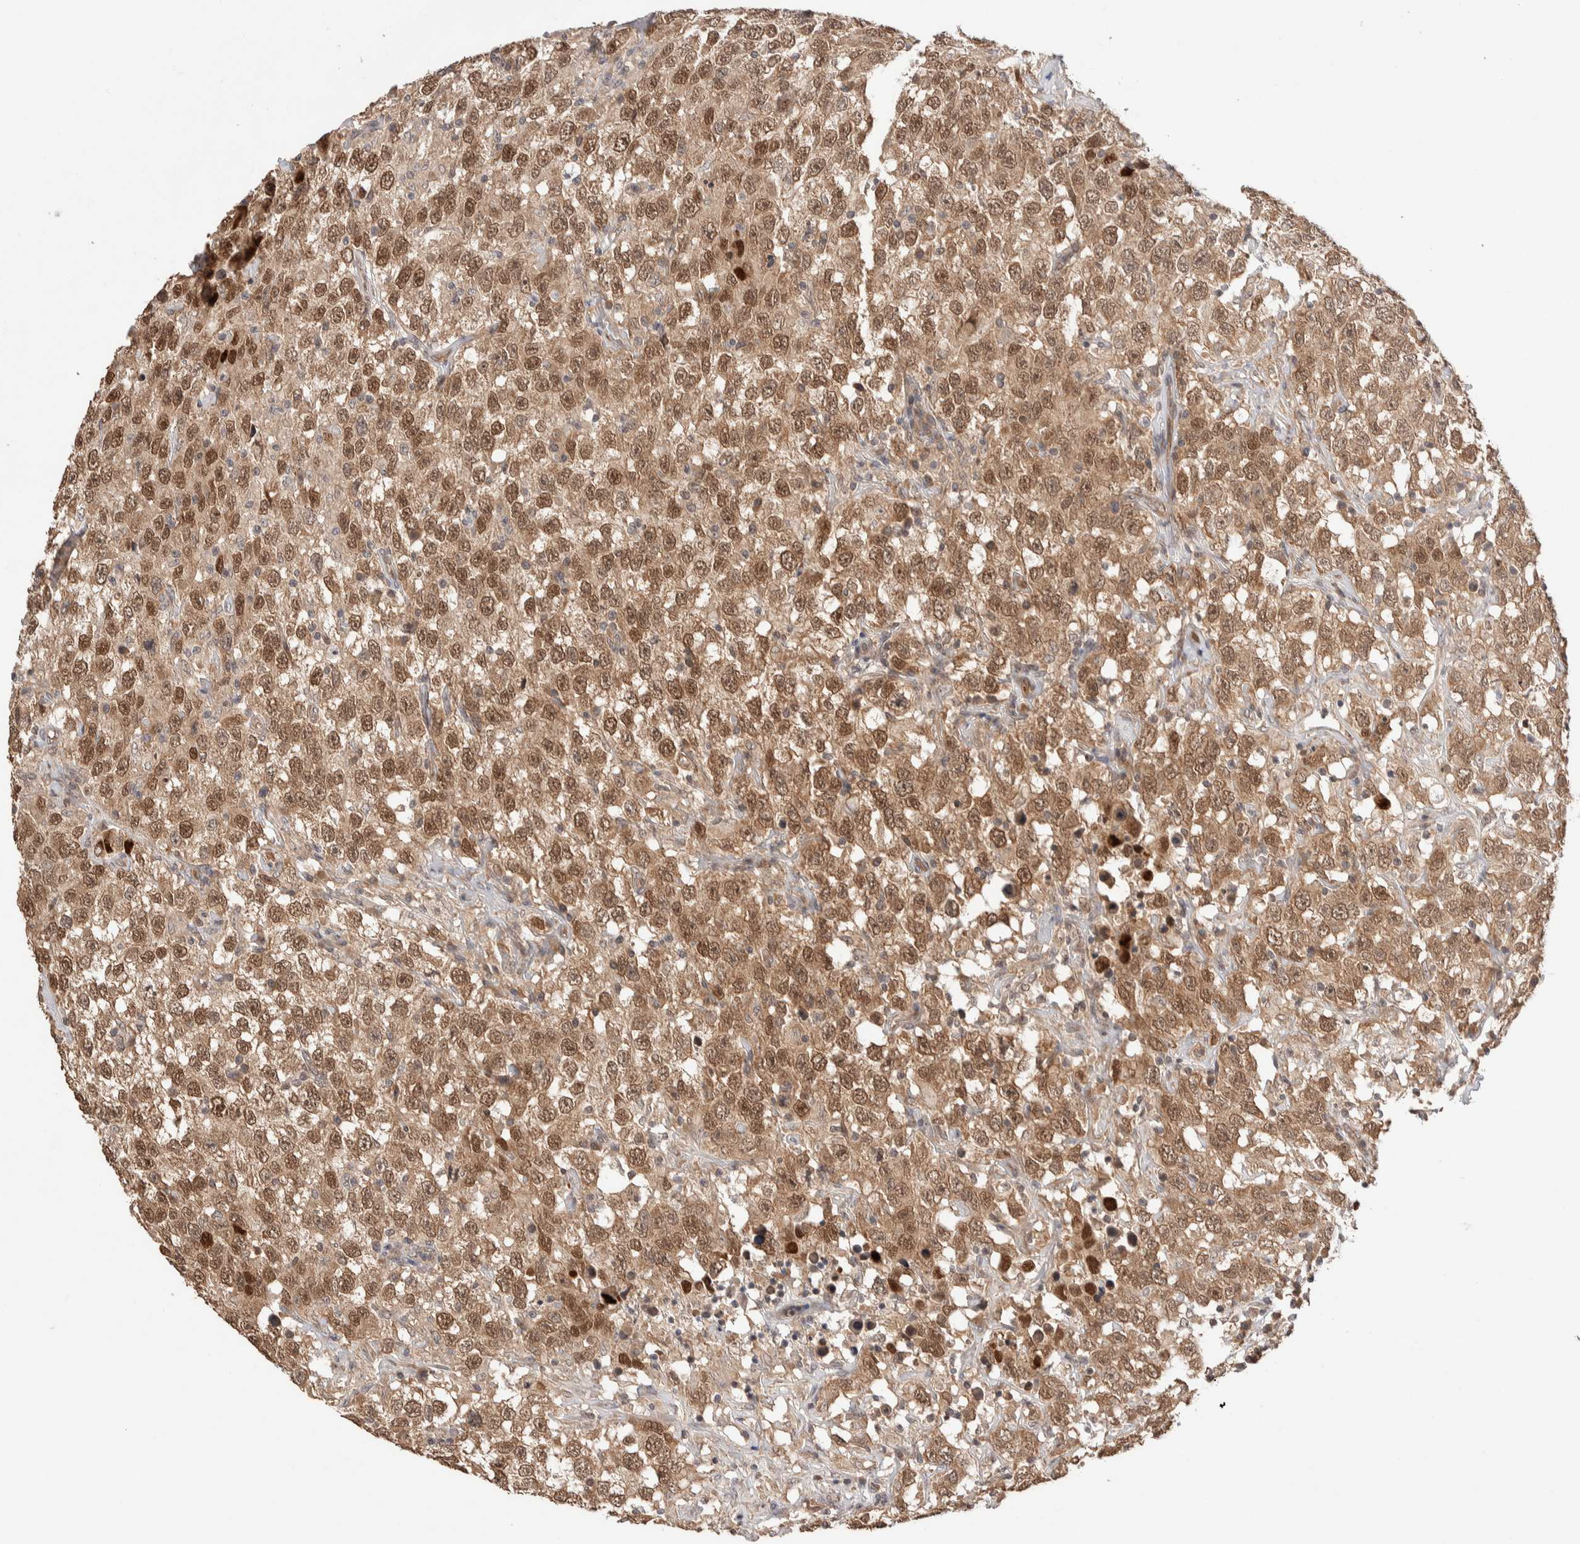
{"staining": {"intensity": "moderate", "quantity": ">75%", "location": "cytoplasmic/membranous,nuclear"}, "tissue": "testis cancer", "cell_type": "Tumor cells", "image_type": "cancer", "snomed": [{"axis": "morphology", "description": "Seminoma, NOS"}, {"axis": "topography", "description": "Testis"}], "caption": "Testis seminoma tissue exhibits moderate cytoplasmic/membranous and nuclear expression in approximately >75% of tumor cells", "gene": "PRDM15", "patient": {"sex": "male", "age": 41}}